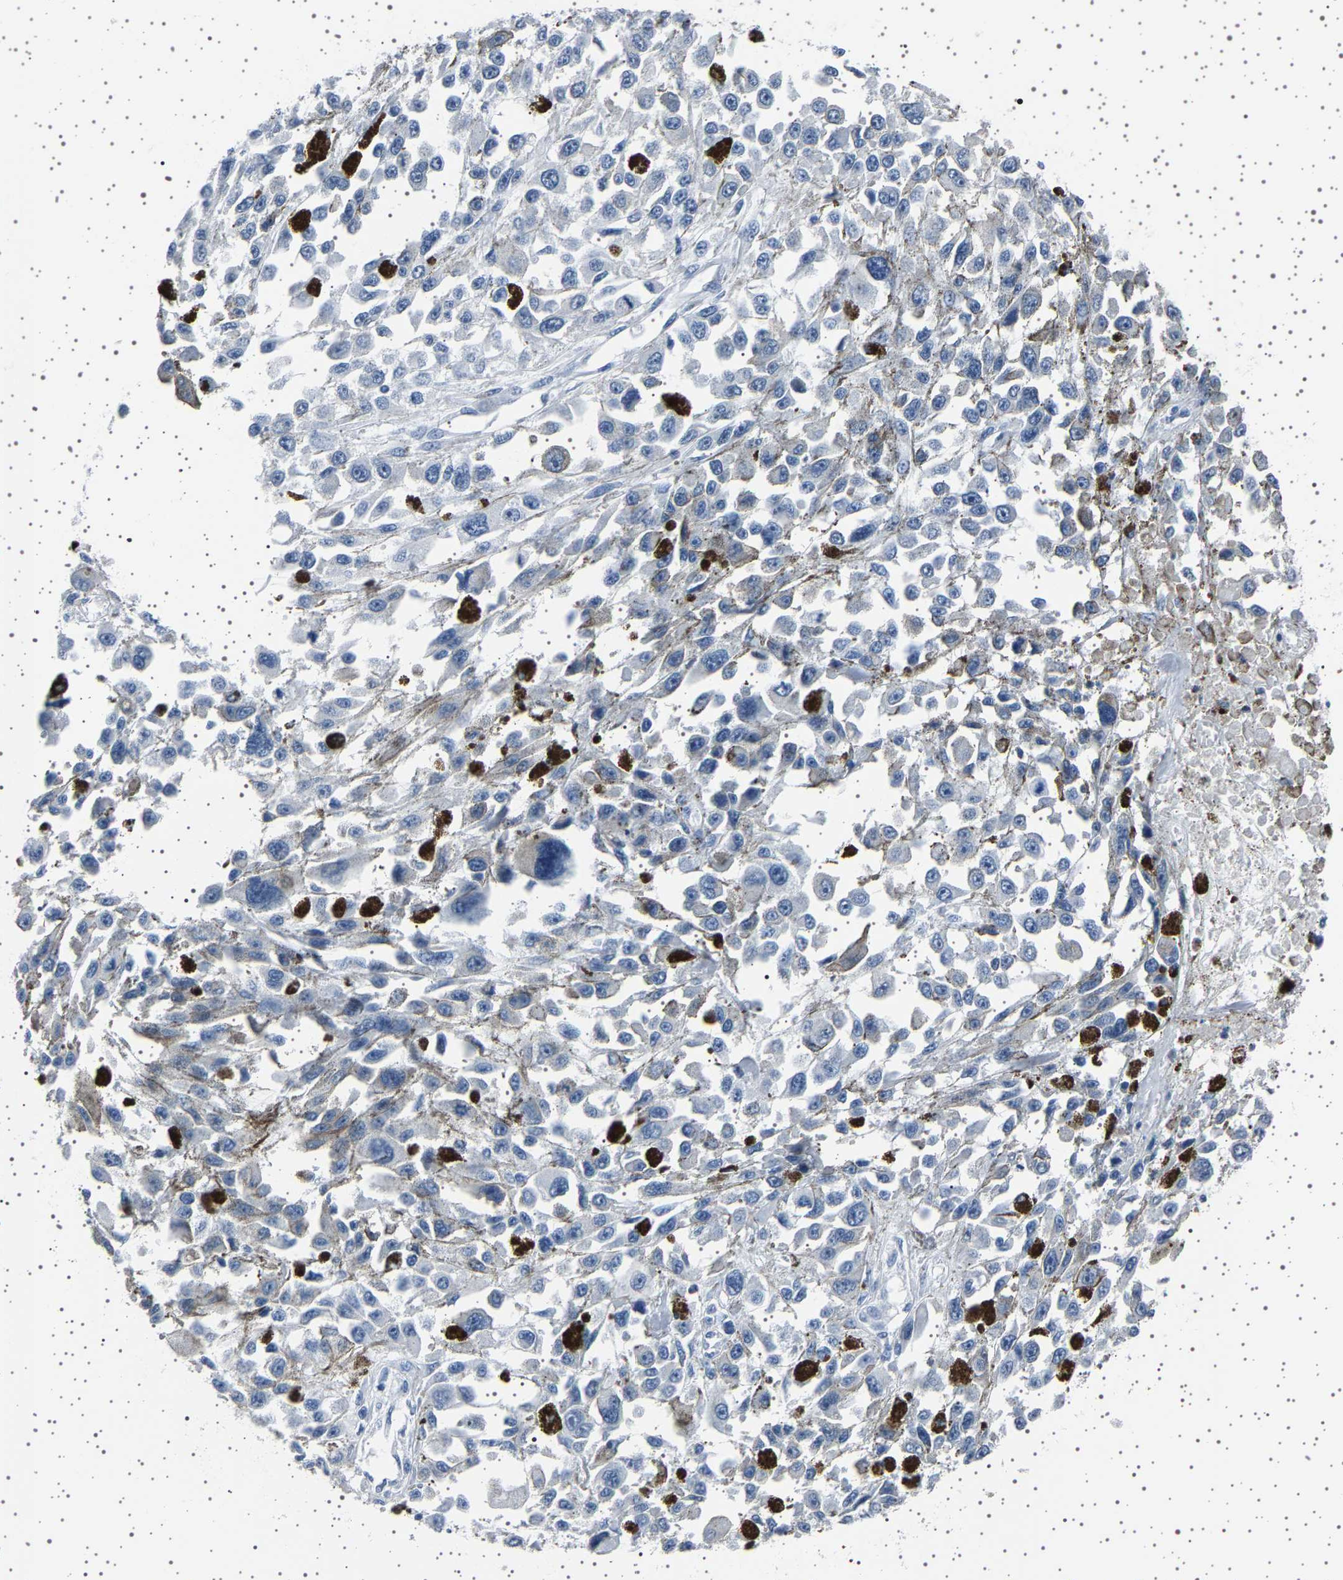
{"staining": {"intensity": "negative", "quantity": "none", "location": "none"}, "tissue": "melanoma", "cell_type": "Tumor cells", "image_type": "cancer", "snomed": [{"axis": "morphology", "description": "Malignant melanoma, Metastatic site"}, {"axis": "topography", "description": "Lymph node"}], "caption": "Image shows no protein positivity in tumor cells of malignant melanoma (metastatic site) tissue. The staining was performed using DAB to visualize the protein expression in brown, while the nuclei were stained in blue with hematoxylin (Magnification: 20x).", "gene": "TFF3", "patient": {"sex": "male", "age": 59}}